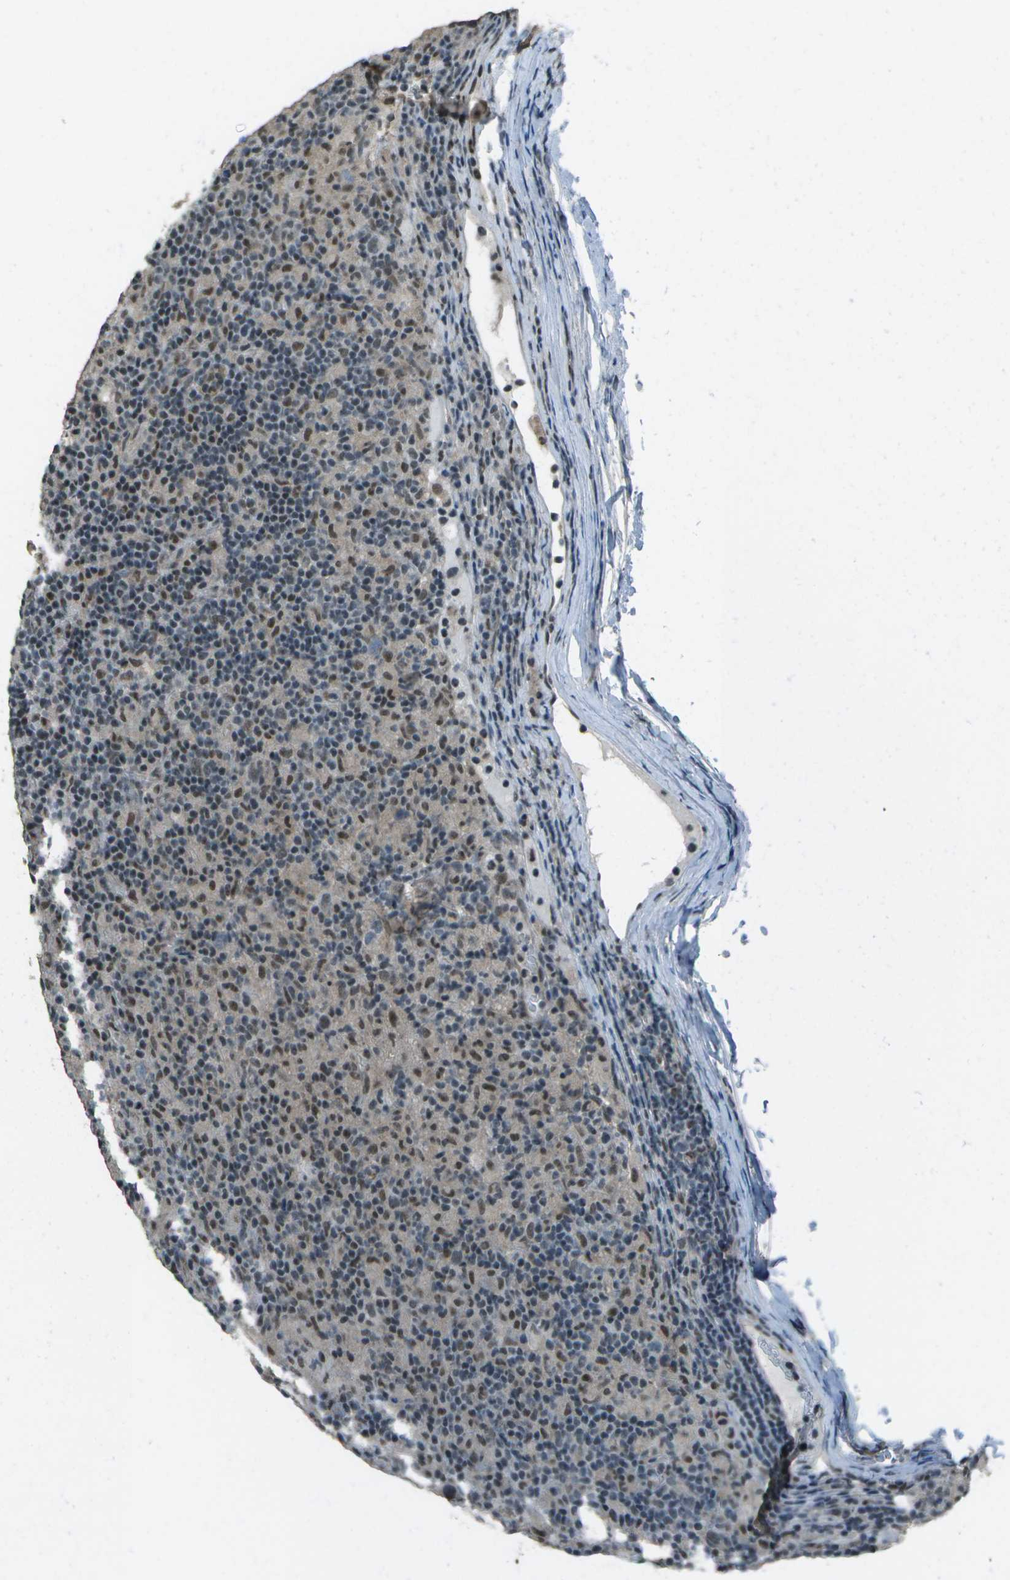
{"staining": {"intensity": "weak", "quantity": ">75%", "location": "nuclear"}, "tissue": "lymphoma", "cell_type": "Tumor cells", "image_type": "cancer", "snomed": [{"axis": "morphology", "description": "Hodgkin's disease, NOS"}, {"axis": "topography", "description": "Lymph node"}], "caption": "A high-resolution micrograph shows immunohistochemistry (IHC) staining of lymphoma, which shows weak nuclear positivity in about >75% of tumor cells.", "gene": "DEPDC1", "patient": {"sex": "male", "age": 70}}